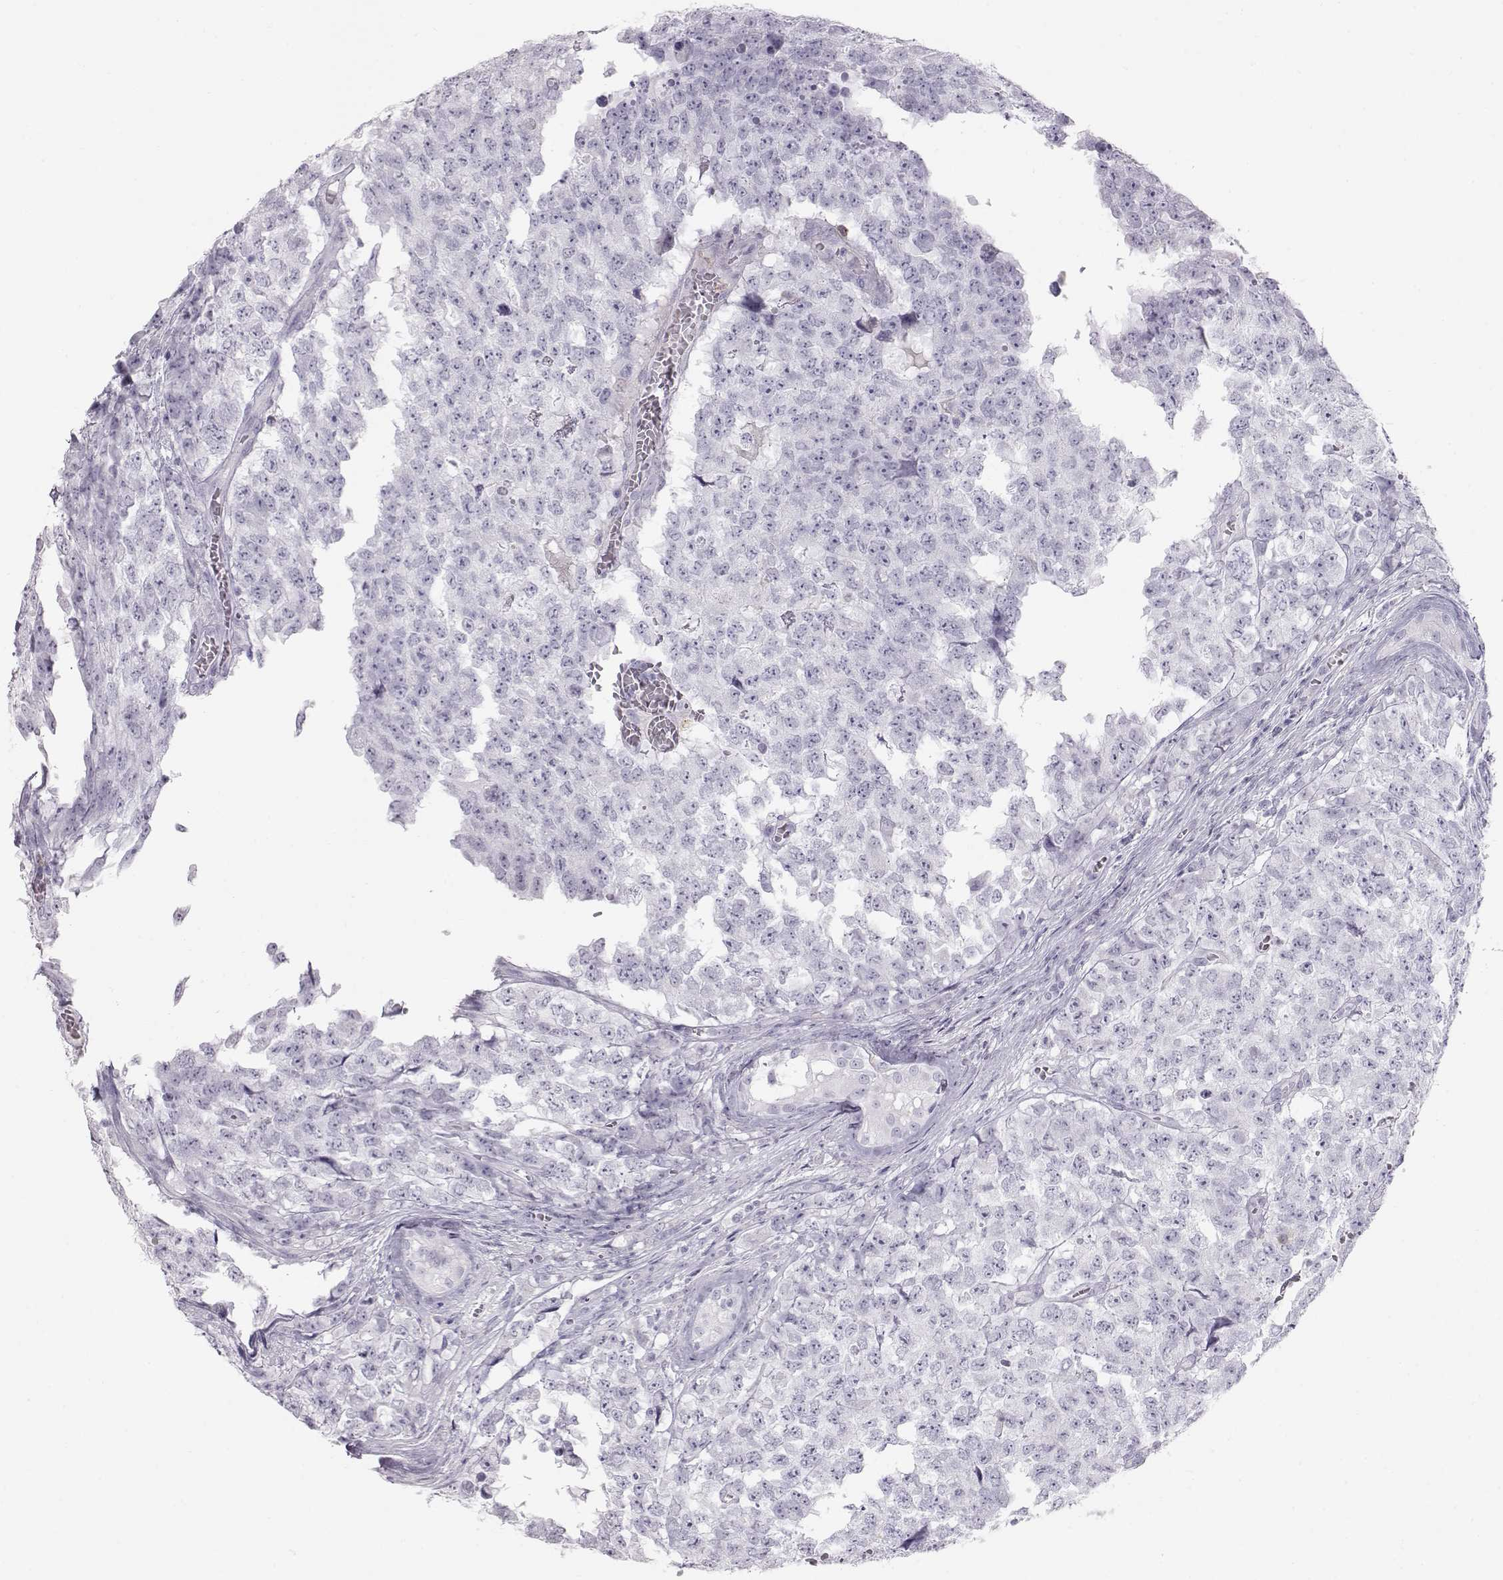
{"staining": {"intensity": "negative", "quantity": "none", "location": "none"}, "tissue": "testis cancer", "cell_type": "Tumor cells", "image_type": "cancer", "snomed": [{"axis": "morphology", "description": "Carcinoma, Embryonal, NOS"}, {"axis": "topography", "description": "Testis"}], "caption": "The photomicrograph displays no staining of tumor cells in testis embryonal carcinoma.", "gene": "MIP", "patient": {"sex": "male", "age": 23}}